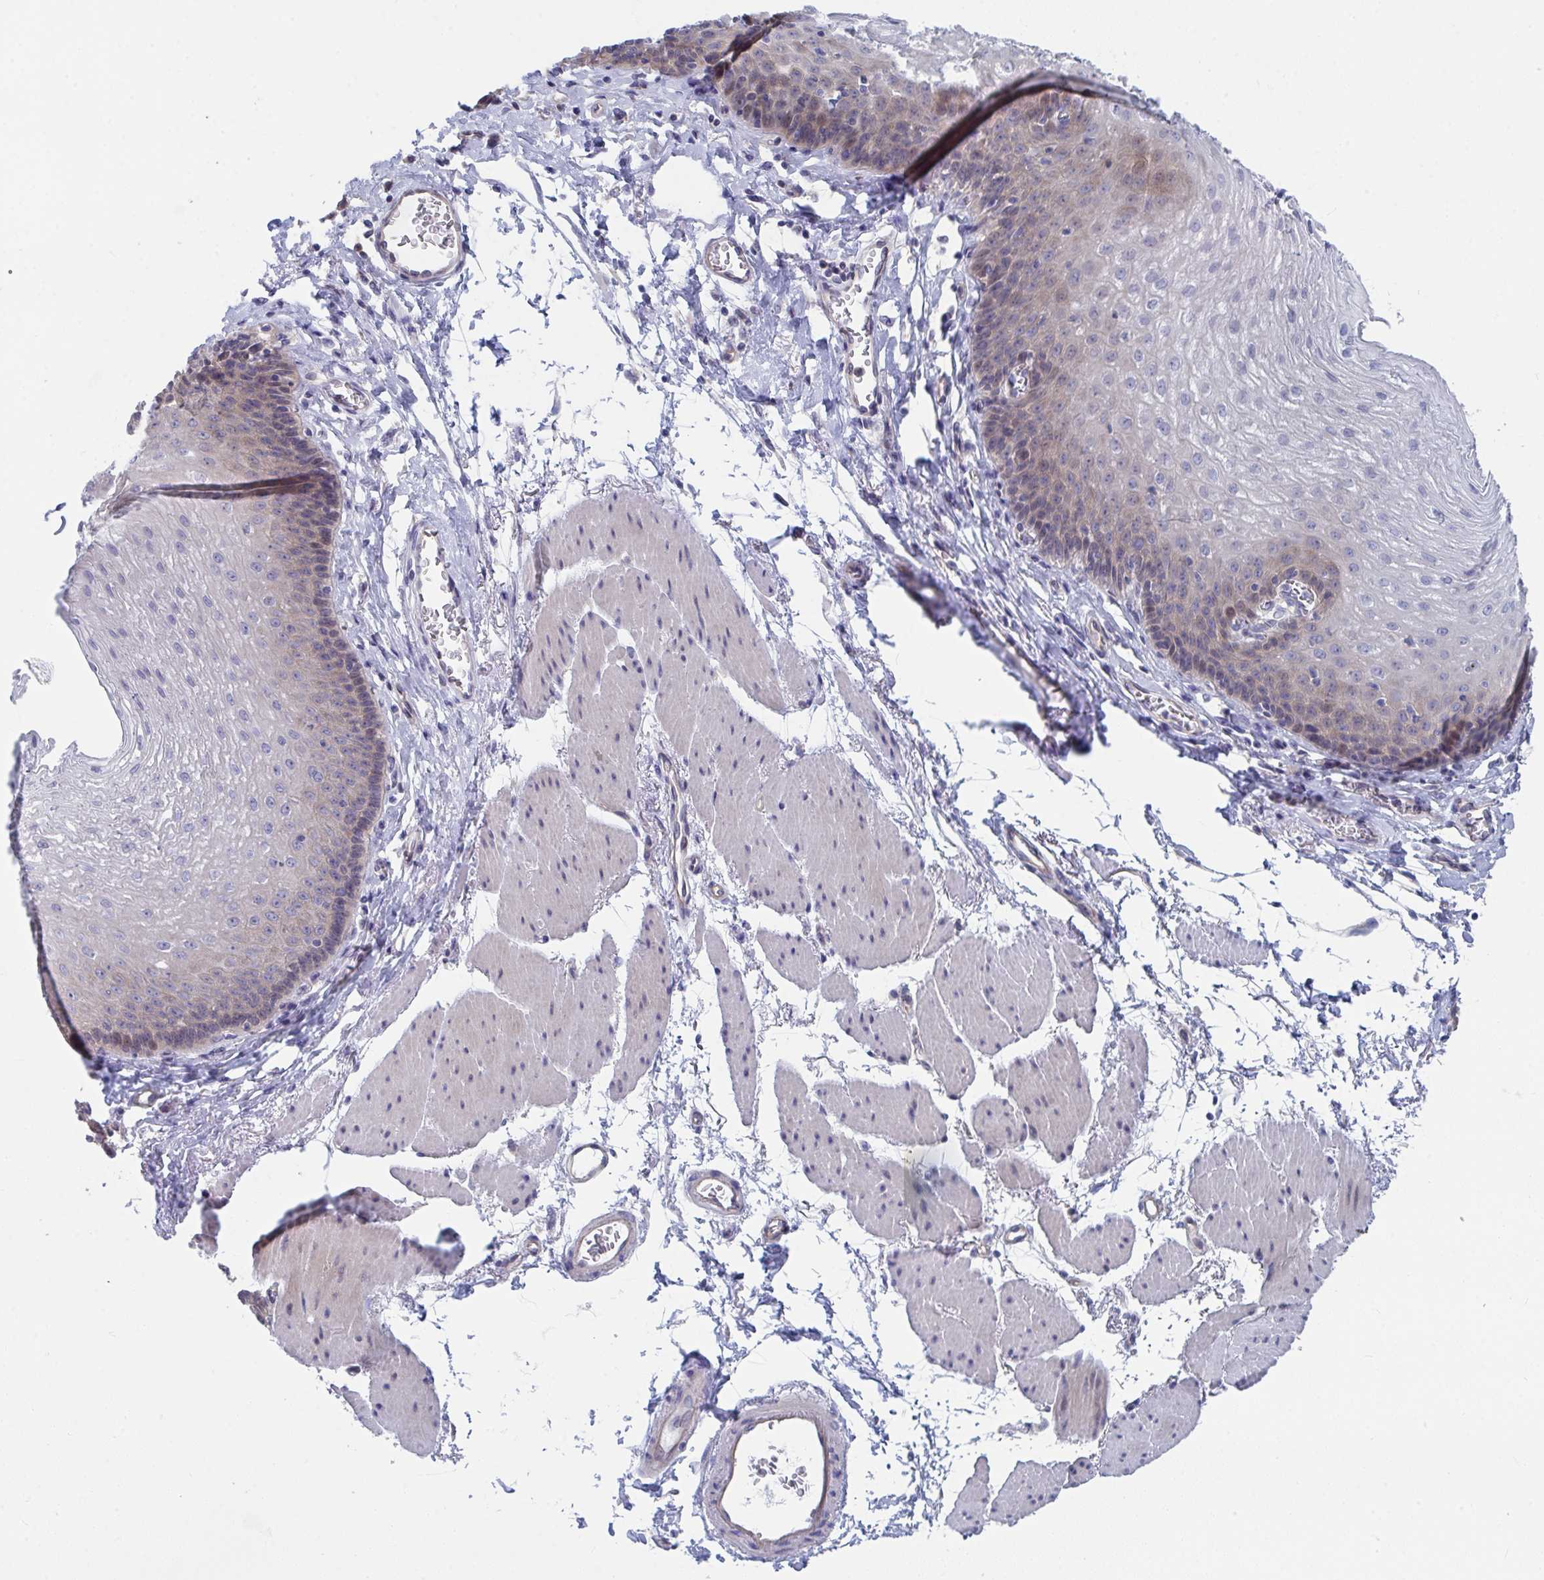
{"staining": {"intensity": "weak", "quantity": "25%-75%", "location": "cytoplasmic/membranous,nuclear"}, "tissue": "esophagus", "cell_type": "Squamous epithelial cells", "image_type": "normal", "snomed": [{"axis": "morphology", "description": "Normal tissue, NOS"}, {"axis": "topography", "description": "Esophagus"}], "caption": "Esophagus stained with a brown dye reveals weak cytoplasmic/membranous,nuclear positive staining in approximately 25%-75% of squamous epithelial cells.", "gene": "P2RX3", "patient": {"sex": "female", "age": 81}}